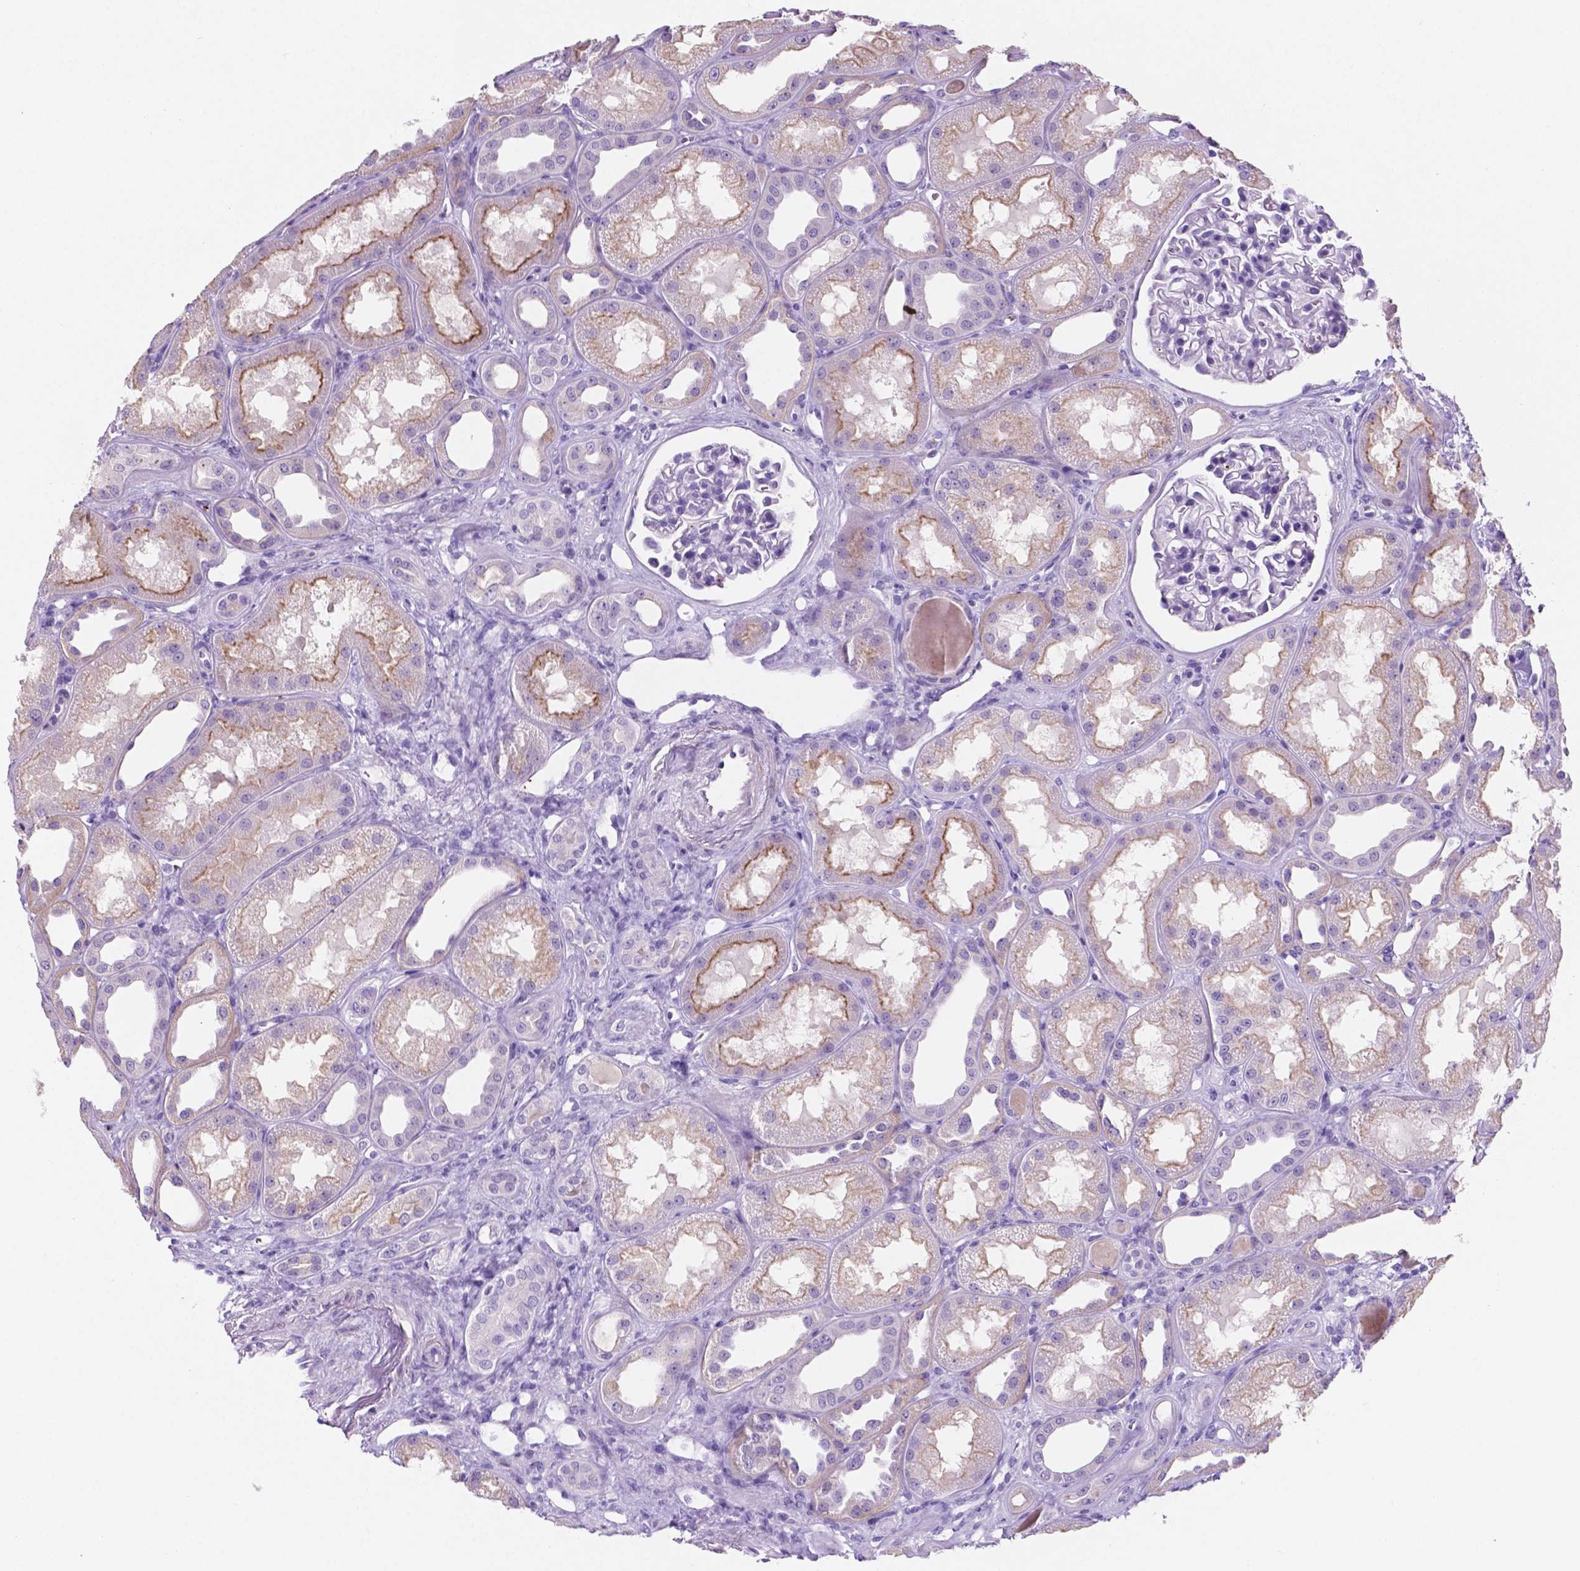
{"staining": {"intensity": "negative", "quantity": "none", "location": "none"}, "tissue": "kidney", "cell_type": "Cells in glomeruli", "image_type": "normal", "snomed": [{"axis": "morphology", "description": "Normal tissue, NOS"}, {"axis": "topography", "description": "Kidney"}], "caption": "High power microscopy photomicrograph of an immunohistochemistry (IHC) image of normal kidney, revealing no significant staining in cells in glomeruli.", "gene": "EBLN2", "patient": {"sex": "male", "age": 61}}